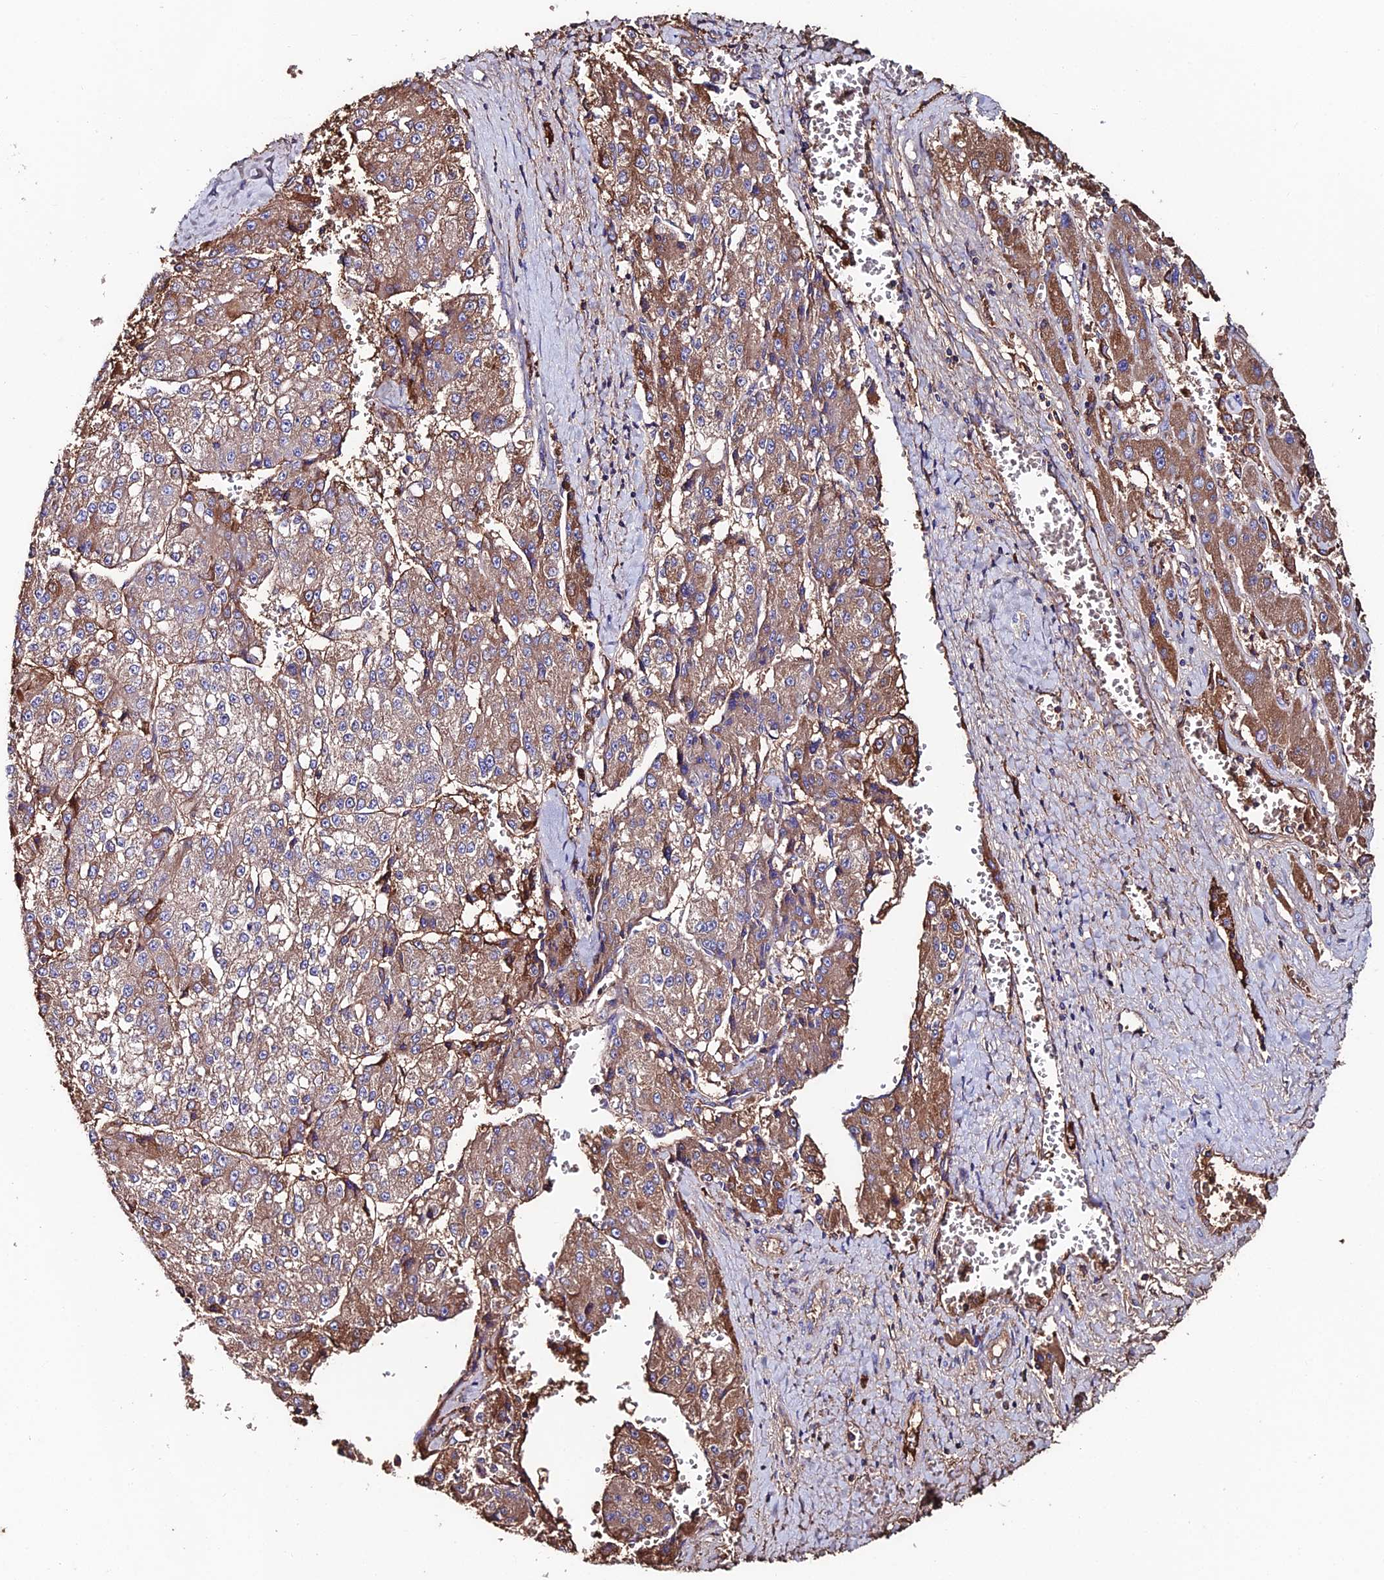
{"staining": {"intensity": "moderate", "quantity": ">75%", "location": "cytoplasmic/membranous"}, "tissue": "liver cancer", "cell_type": "Tumor cells", "image_type": "cancer", "snomed": [{"axis": "morphology", "description": "Carcinoma, Hepatocellular, NOS"}, {"axis": "topography", "description": "Liver"}], "caption": "The image displays staining of liver cancer (hepatocellular carcinoma), revealing moderate cytoplasmic/membranous protein staining (brown color) within tumor cells. The protein is shown in brown color, while the nuclei are stained blue.", "gene": "SLC25A16", "patient": {"sex": "female", "age": 73}}